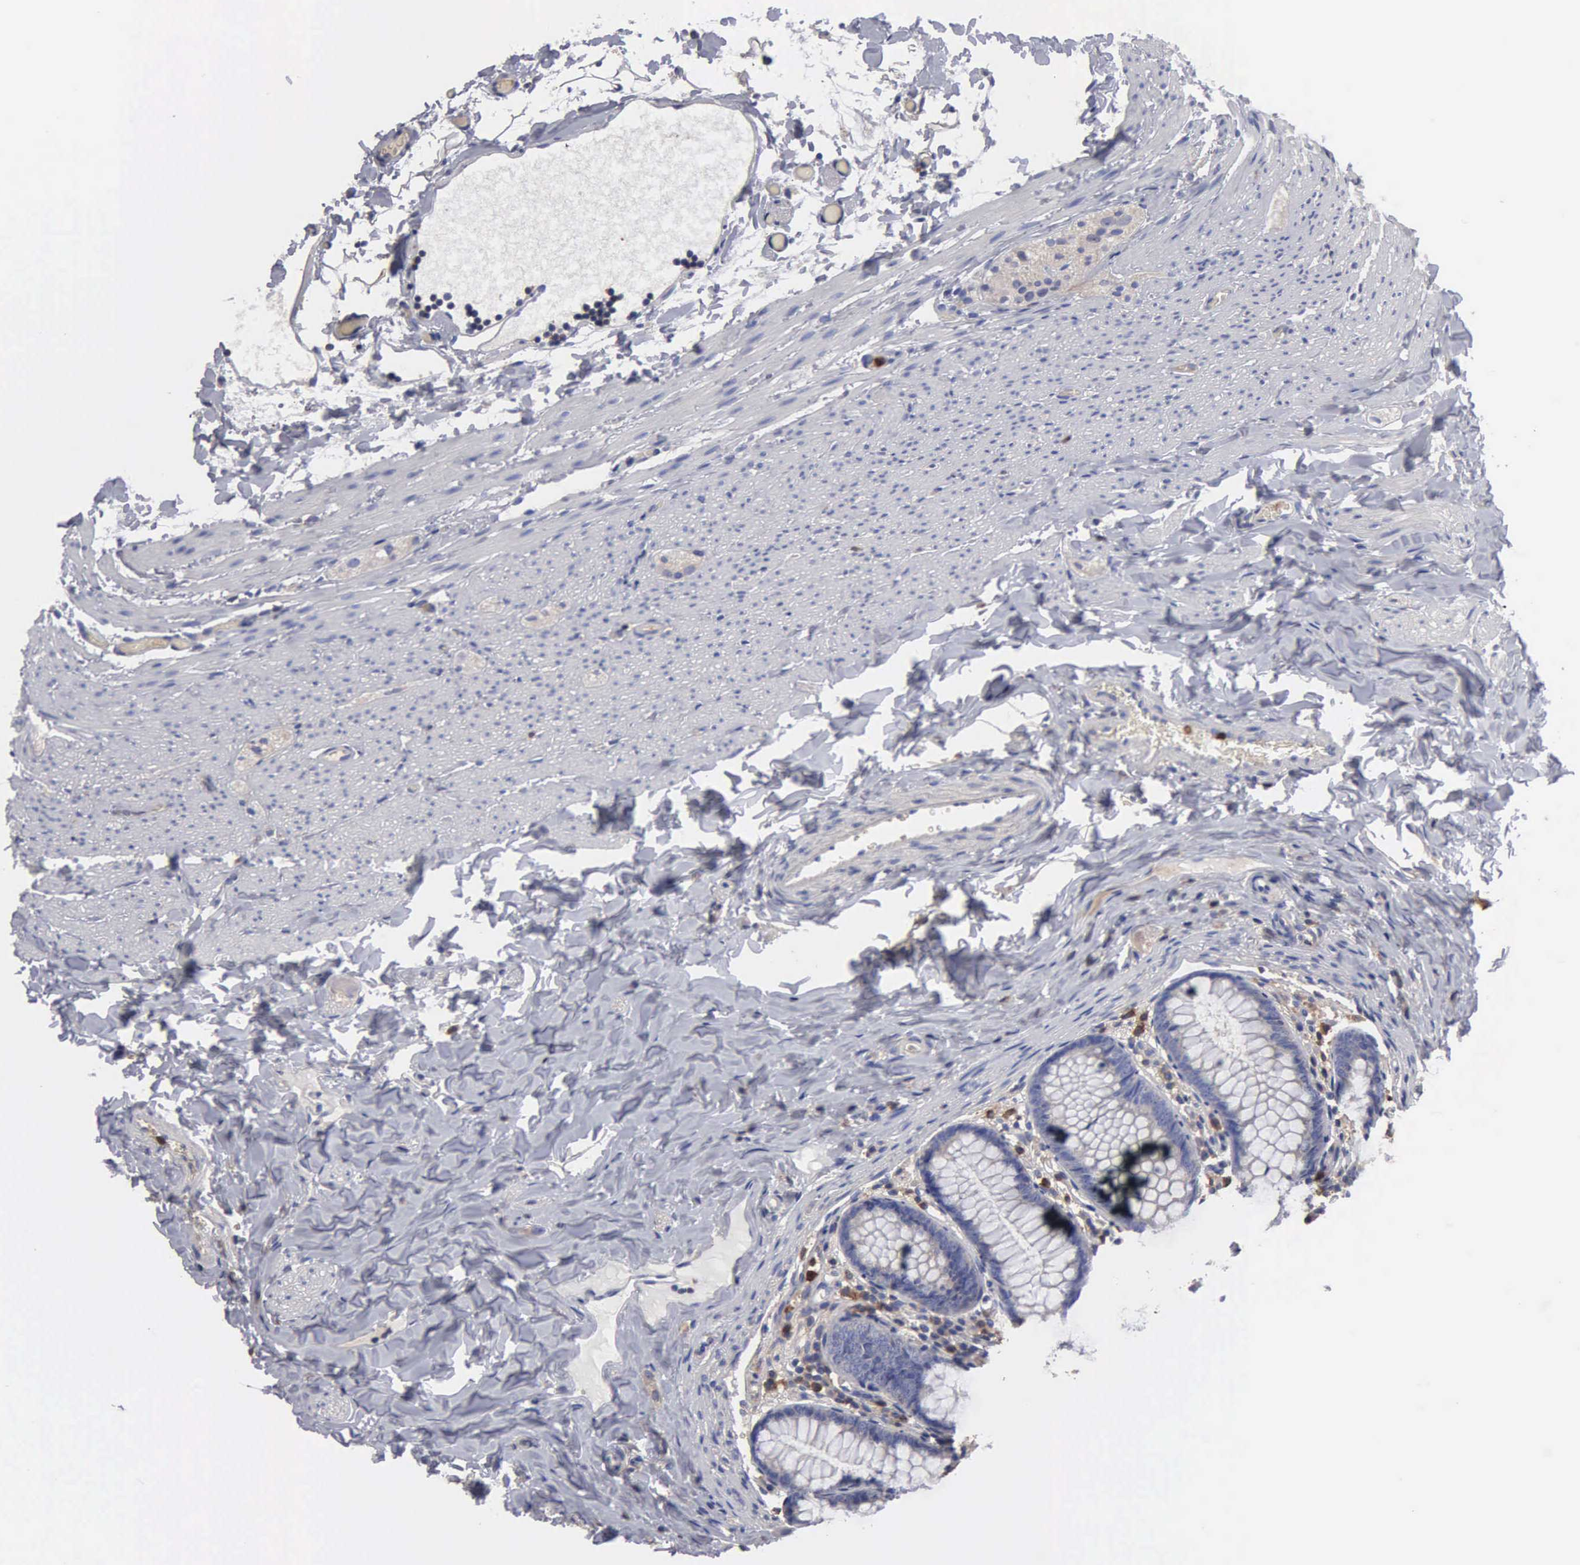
{"staining": {"intensity": "weak", "quantity": "25%-75%", "location": "cytoplasmic/membranous"}, "tissue": "appendix", "cell_type": "Glandular cells", "image_type": "normal", "snomed": [{"axis": "morphology", "description": "Normal tissue, NOS"}, {"axis": "topography", "description": "Appendix"}], "caption": "Immunohistochemical staining of benign human appendix demonstrates low levels of weak cytoplasmic/membranous expression in about 25%-75% of glandular cells.", "gene": "G6PD", "patient": {"sex": "male", "age": 7}}